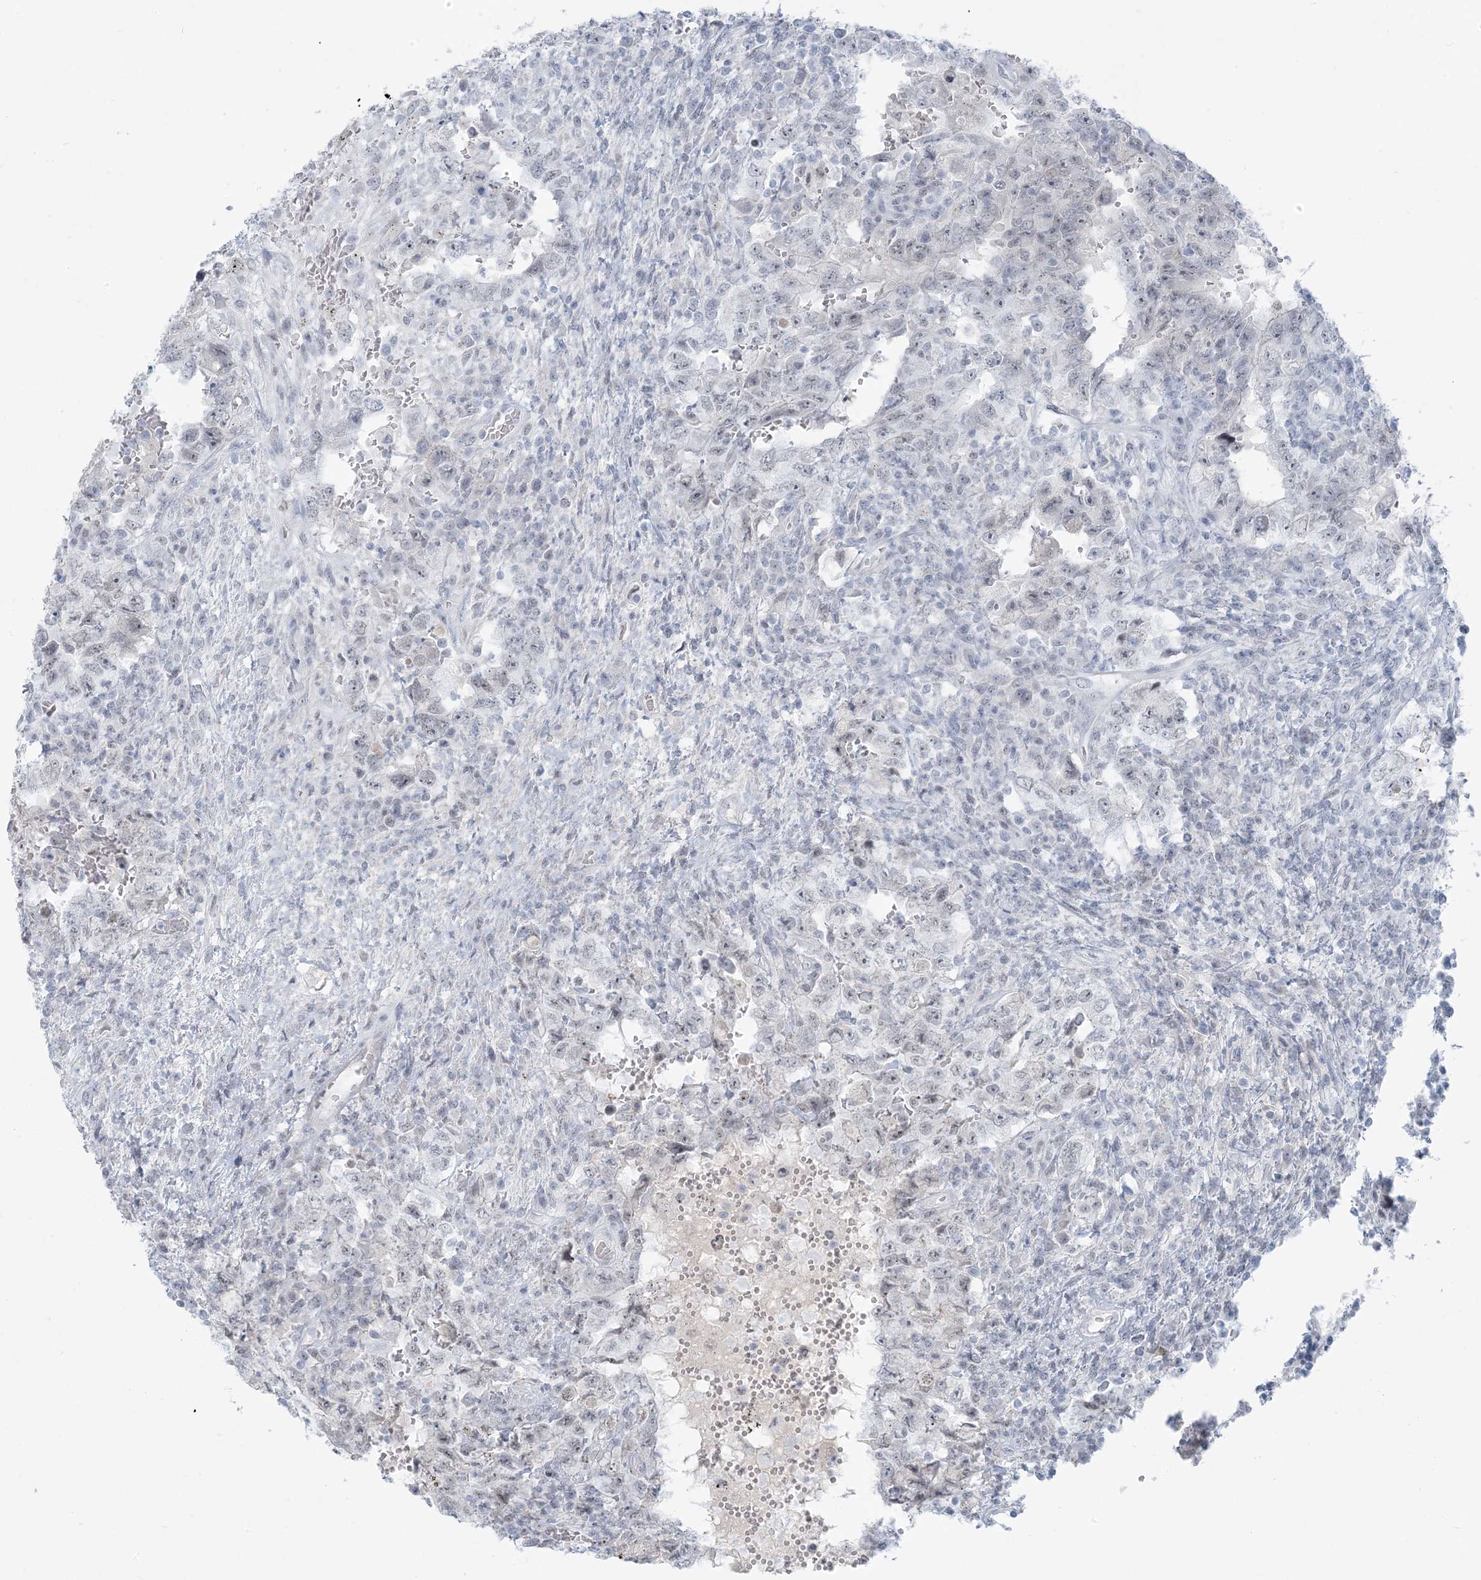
{"staining": {"intensity": "negative", "quantity": "none", "location": "none"}, "tissue": "testis cancer", "cell_type": "Tumor cells", "image_type": "cancer", "snomed": [{"axis": "morphology", "description": "Carcinoma, Embryonal, NOS"}, {"axis": "topography", "description": "Testis"}], "caption": "Immunohistochemistry of embryonal carcinoma (testis) displays no staining in tumor cells.", "gene": "SCML1", "patient": {"sex": "male", "age": 26}}